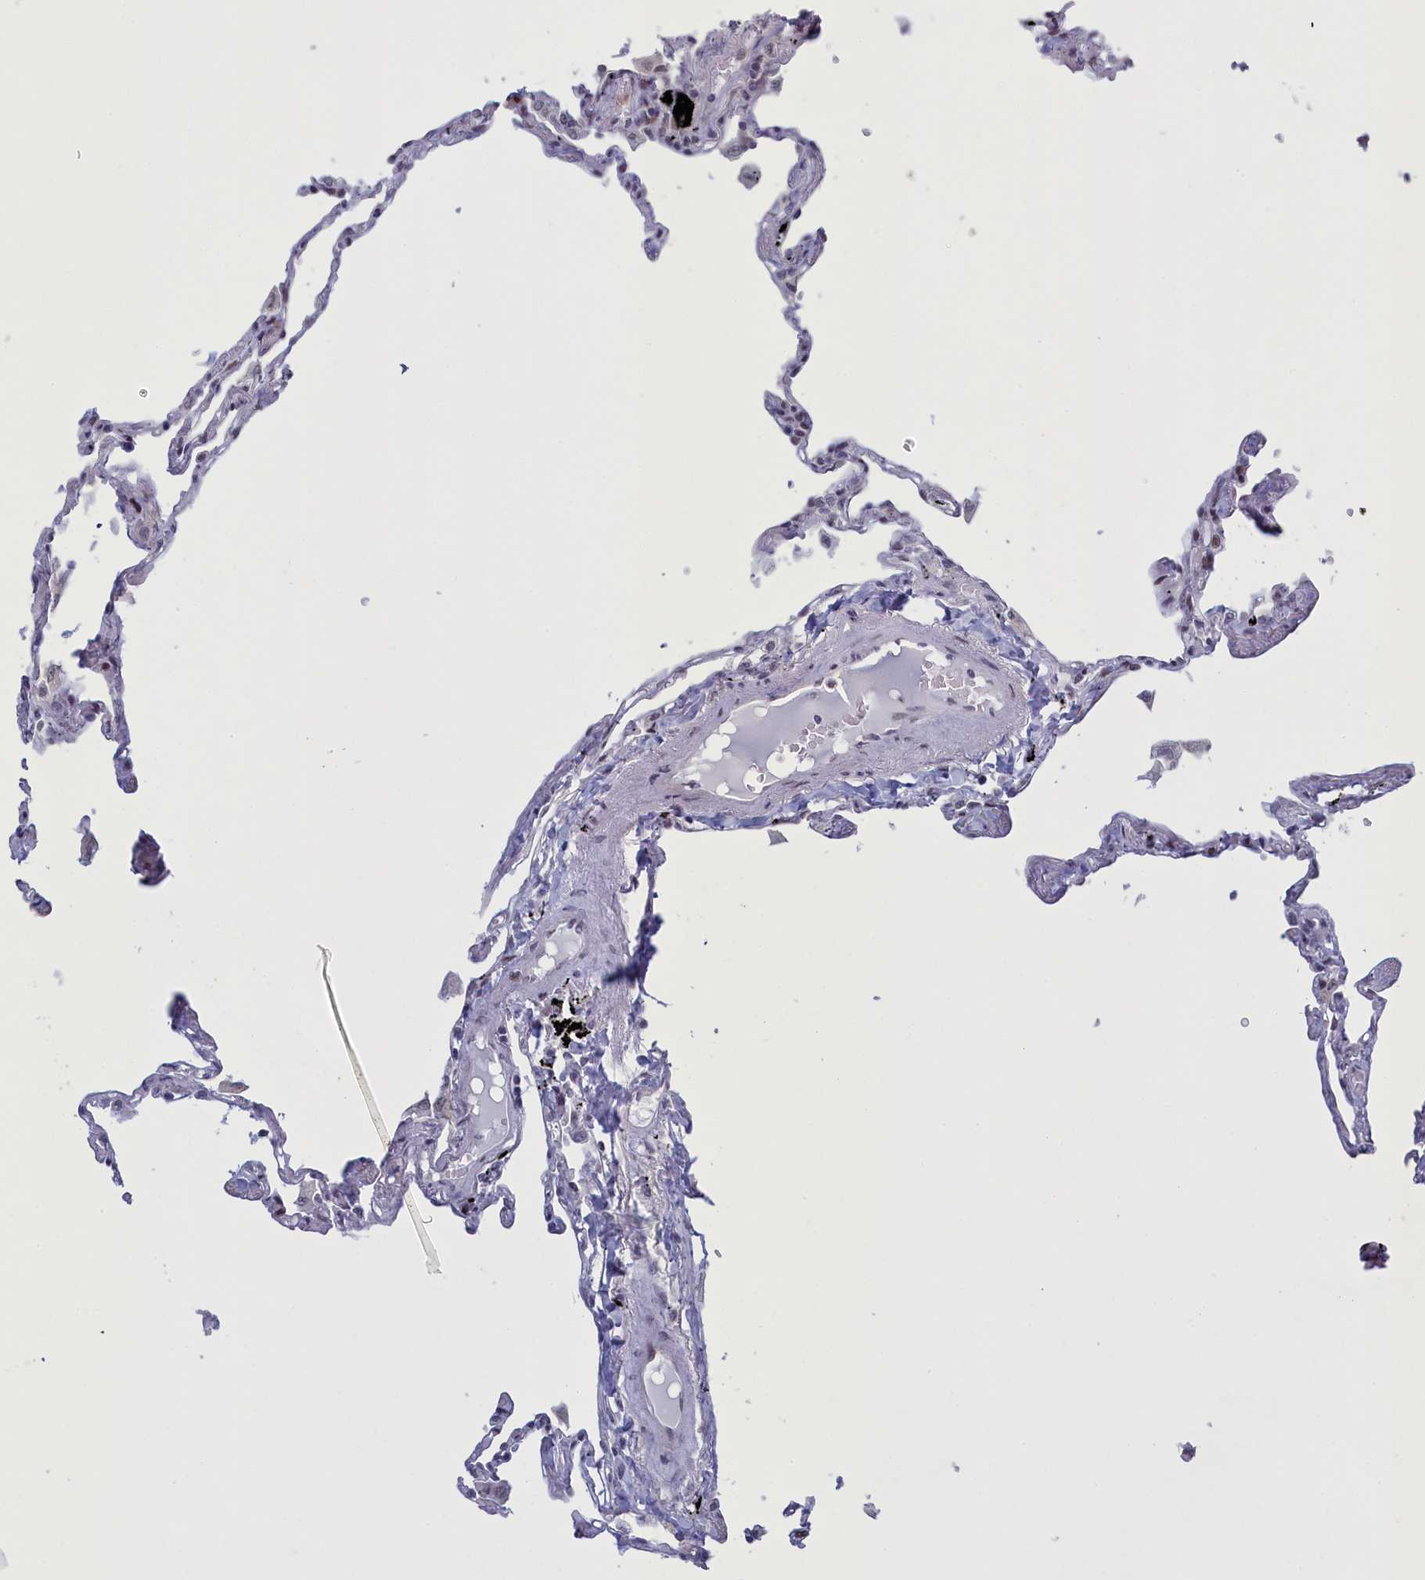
{"staining": {"intensity": "moderate", "quantity": "<25%", "location": "nuclear"}, "tissue": "lung", "cell_type": "Alveolar cells", "image_type": "normal", "snomed": [{"axis": "morphology", "description": "Normal tissue, NOS"}, {"axis": "topography", "description": "Lung"}], "caption": "Alveolar cells exhibit low levels of moderate nuclear expression in approximately <25% of cells in normal human lung.", "gene": "ATF7IP2", "patient": {"sex": "female", "age": 67}}